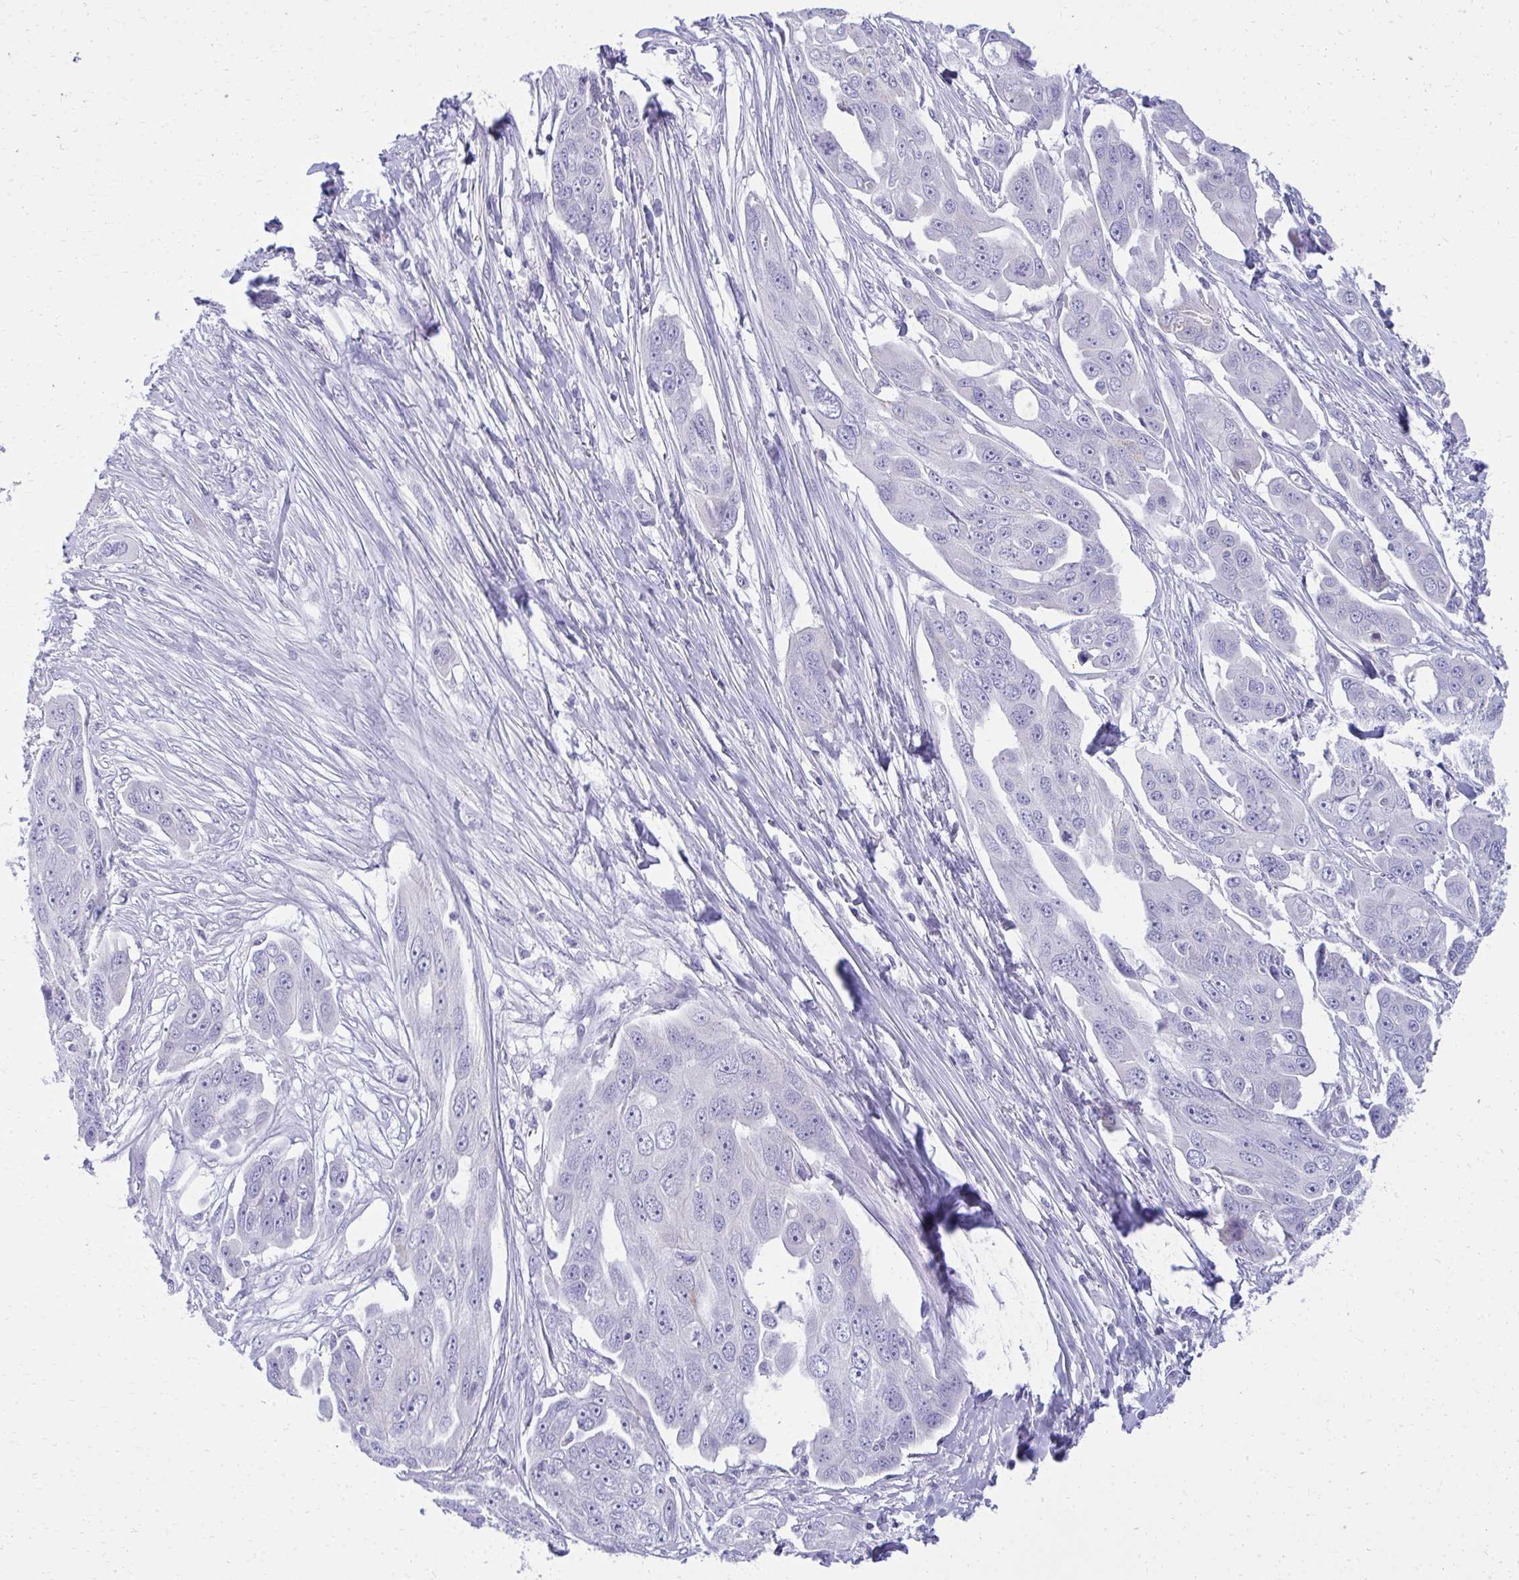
{"staining": {"intensity": "negative", "quantity": "none", "location": "none"}, "tissue": "ovarian cancer", "cell_type": "Tumor cells", "image_type": "cancer", "snomed": [{"axis": "morphology", "description": "Carcinoma, endometroid"}, {"axis": "topography", "description": "Ovary"}], "caption": "Tumor cells show no significant protein expression in ovarian endometroid carcinoma.", "gene": "AIG1", "patient": {"sex": "female", "age": 70}}